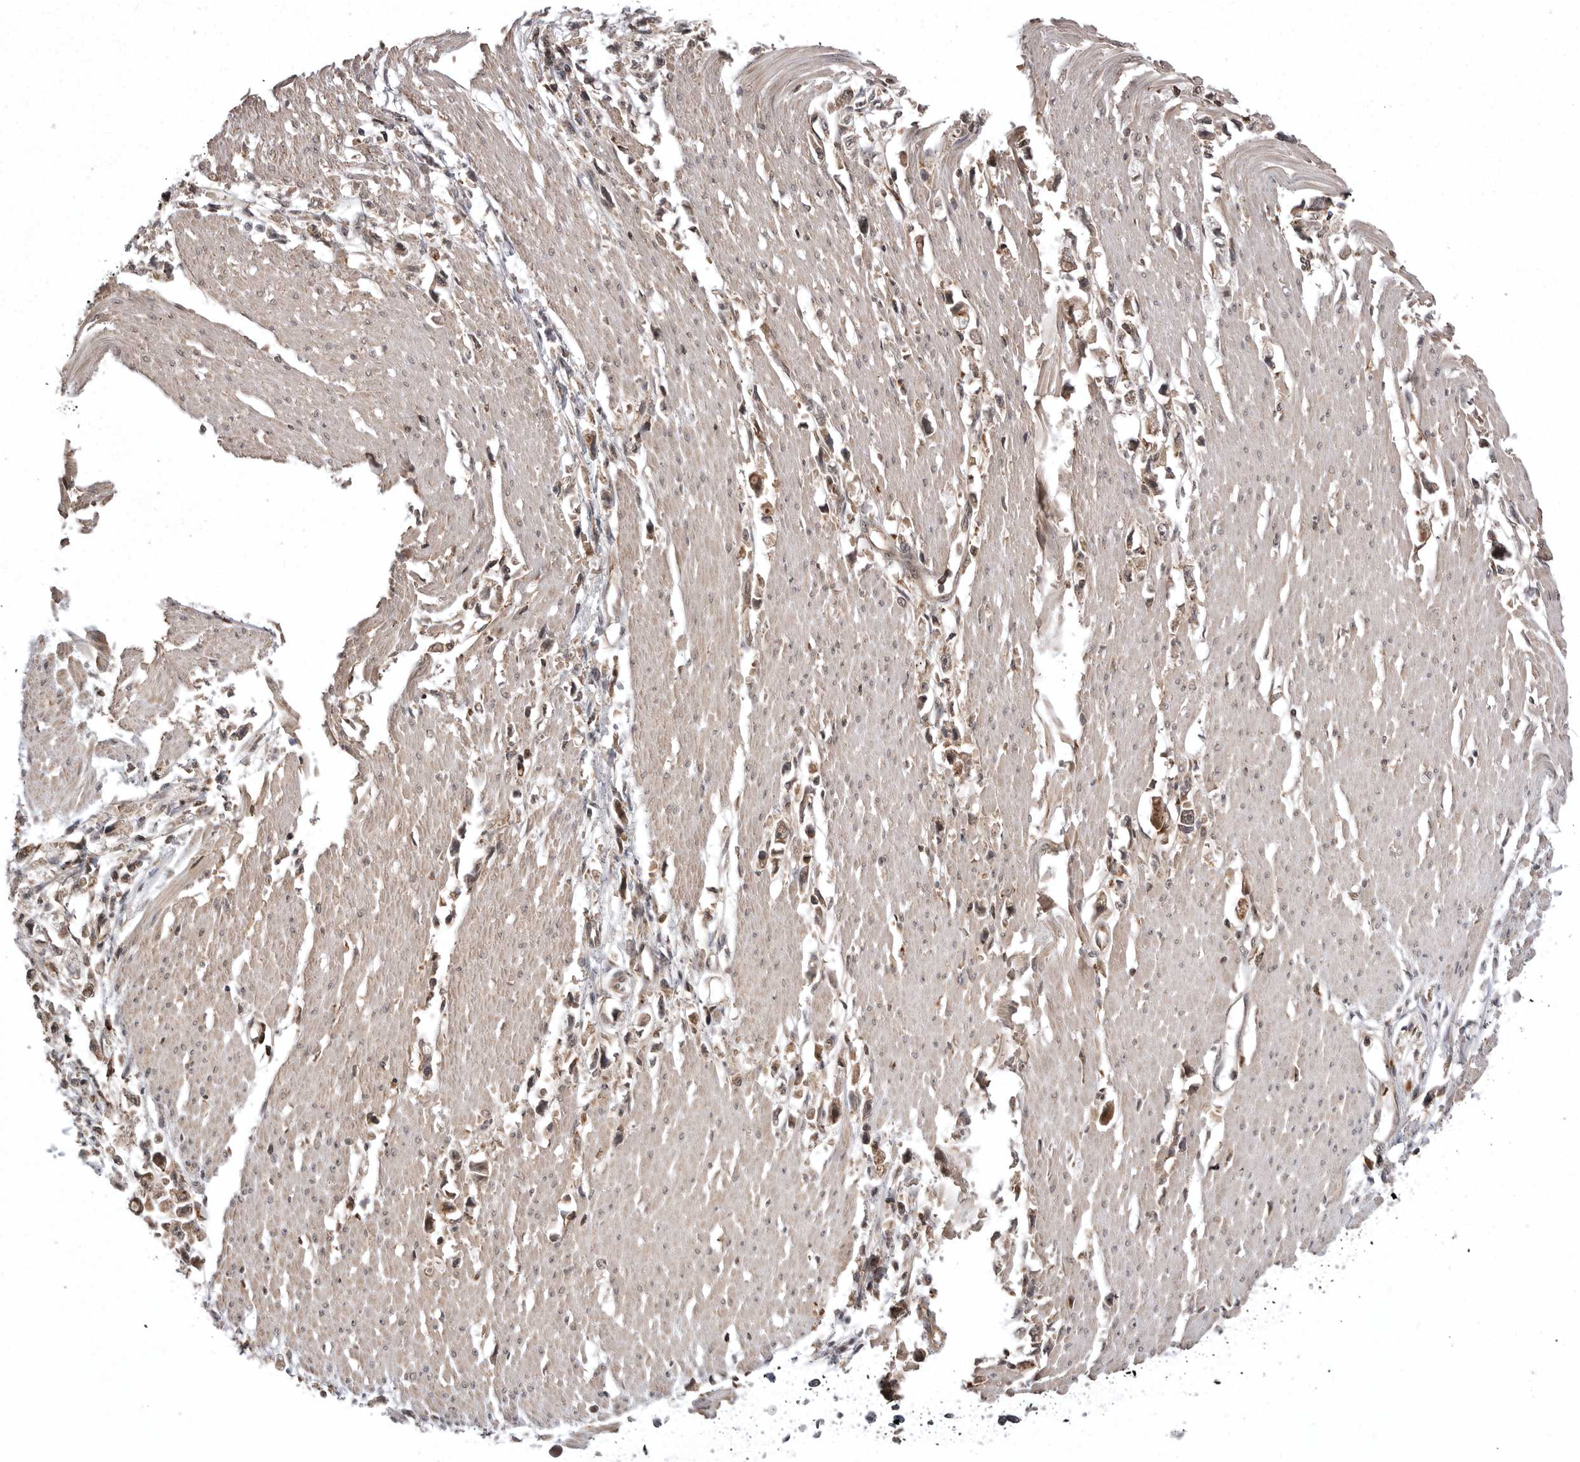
{"staining": {"intensity": "weak", "quantity": ">75%", "location": "cytoplasmic/membranous"}, "tissue": "stomach cancer", "cell_type": "Tumor cells", "image_type": "cancer", "snomed": [{"axis": "morphology", "description": "Adenocarcinoma, NOS"}, {"axis": "topography", "description": "Stomach"}], "caption": "Protein staining shows weak cytoplasmic/membranous staining in approximately >75% of tumor cells in stomach adenocarcinoma.", "gene": "AOAH", "patient": {"sex": "female", "age": 59}}